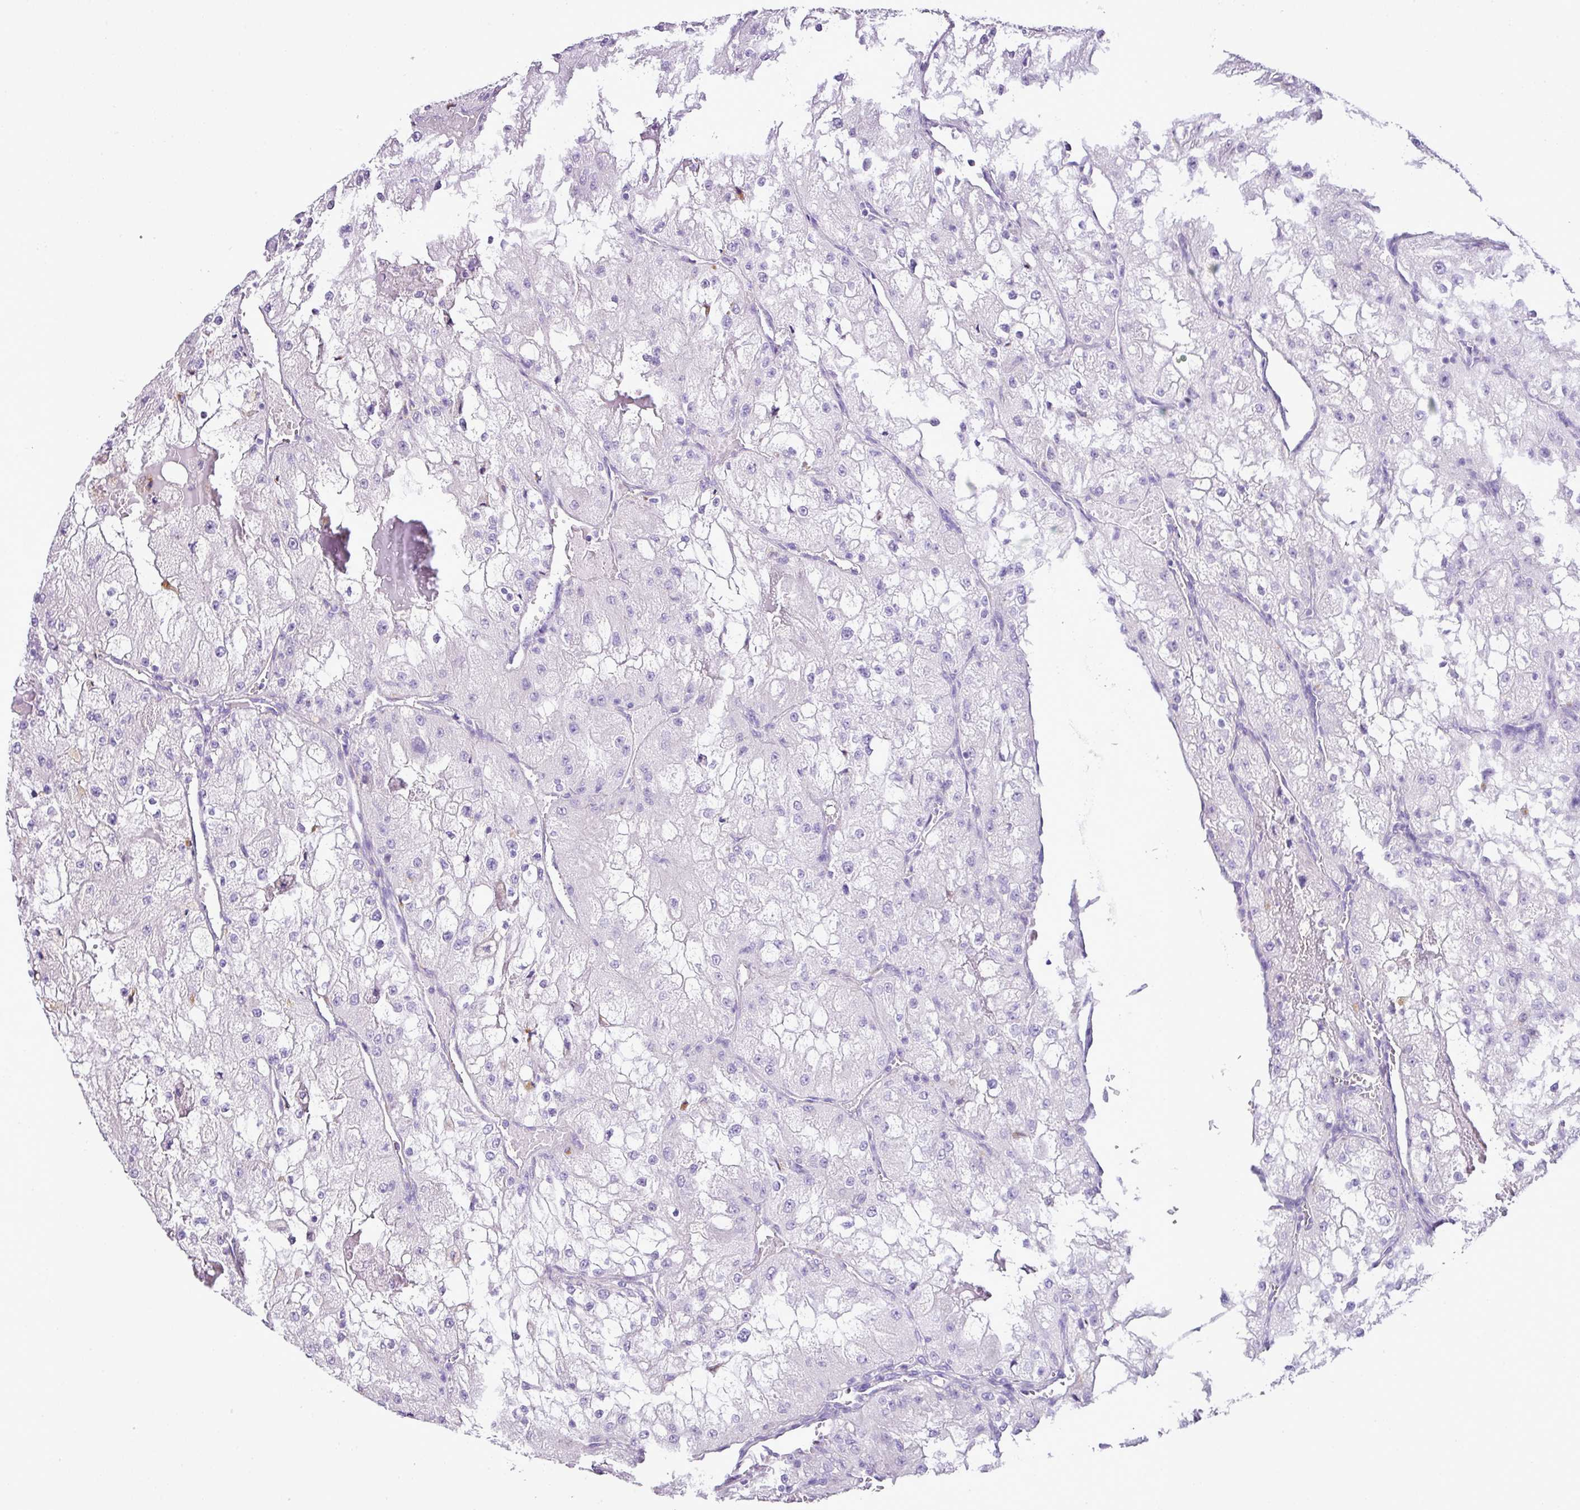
{"staining": {"intensity": "negative", "quantity": "none", "location": "none"}, "tissue": "renal cancer", "cell_type": "Tumor cells", "image_type": "cancer", "snomed": [{"axis": "morphology", "description": "Adenocarcinoma, NOS"}, {"axis": "topography", "description": "Kidney"}], "caption": "High magnification brightfield microscopy of adenocarcinoma (renal) stained with DAB (3,3'-diaminobenzidine) (brown) and counterstained with hematoxylin (blue): tumor cells show no significant staining. Nuclei are stained in blue.", "gene": "PGAP4", "patient": {"sex": "female", "age": 74}}